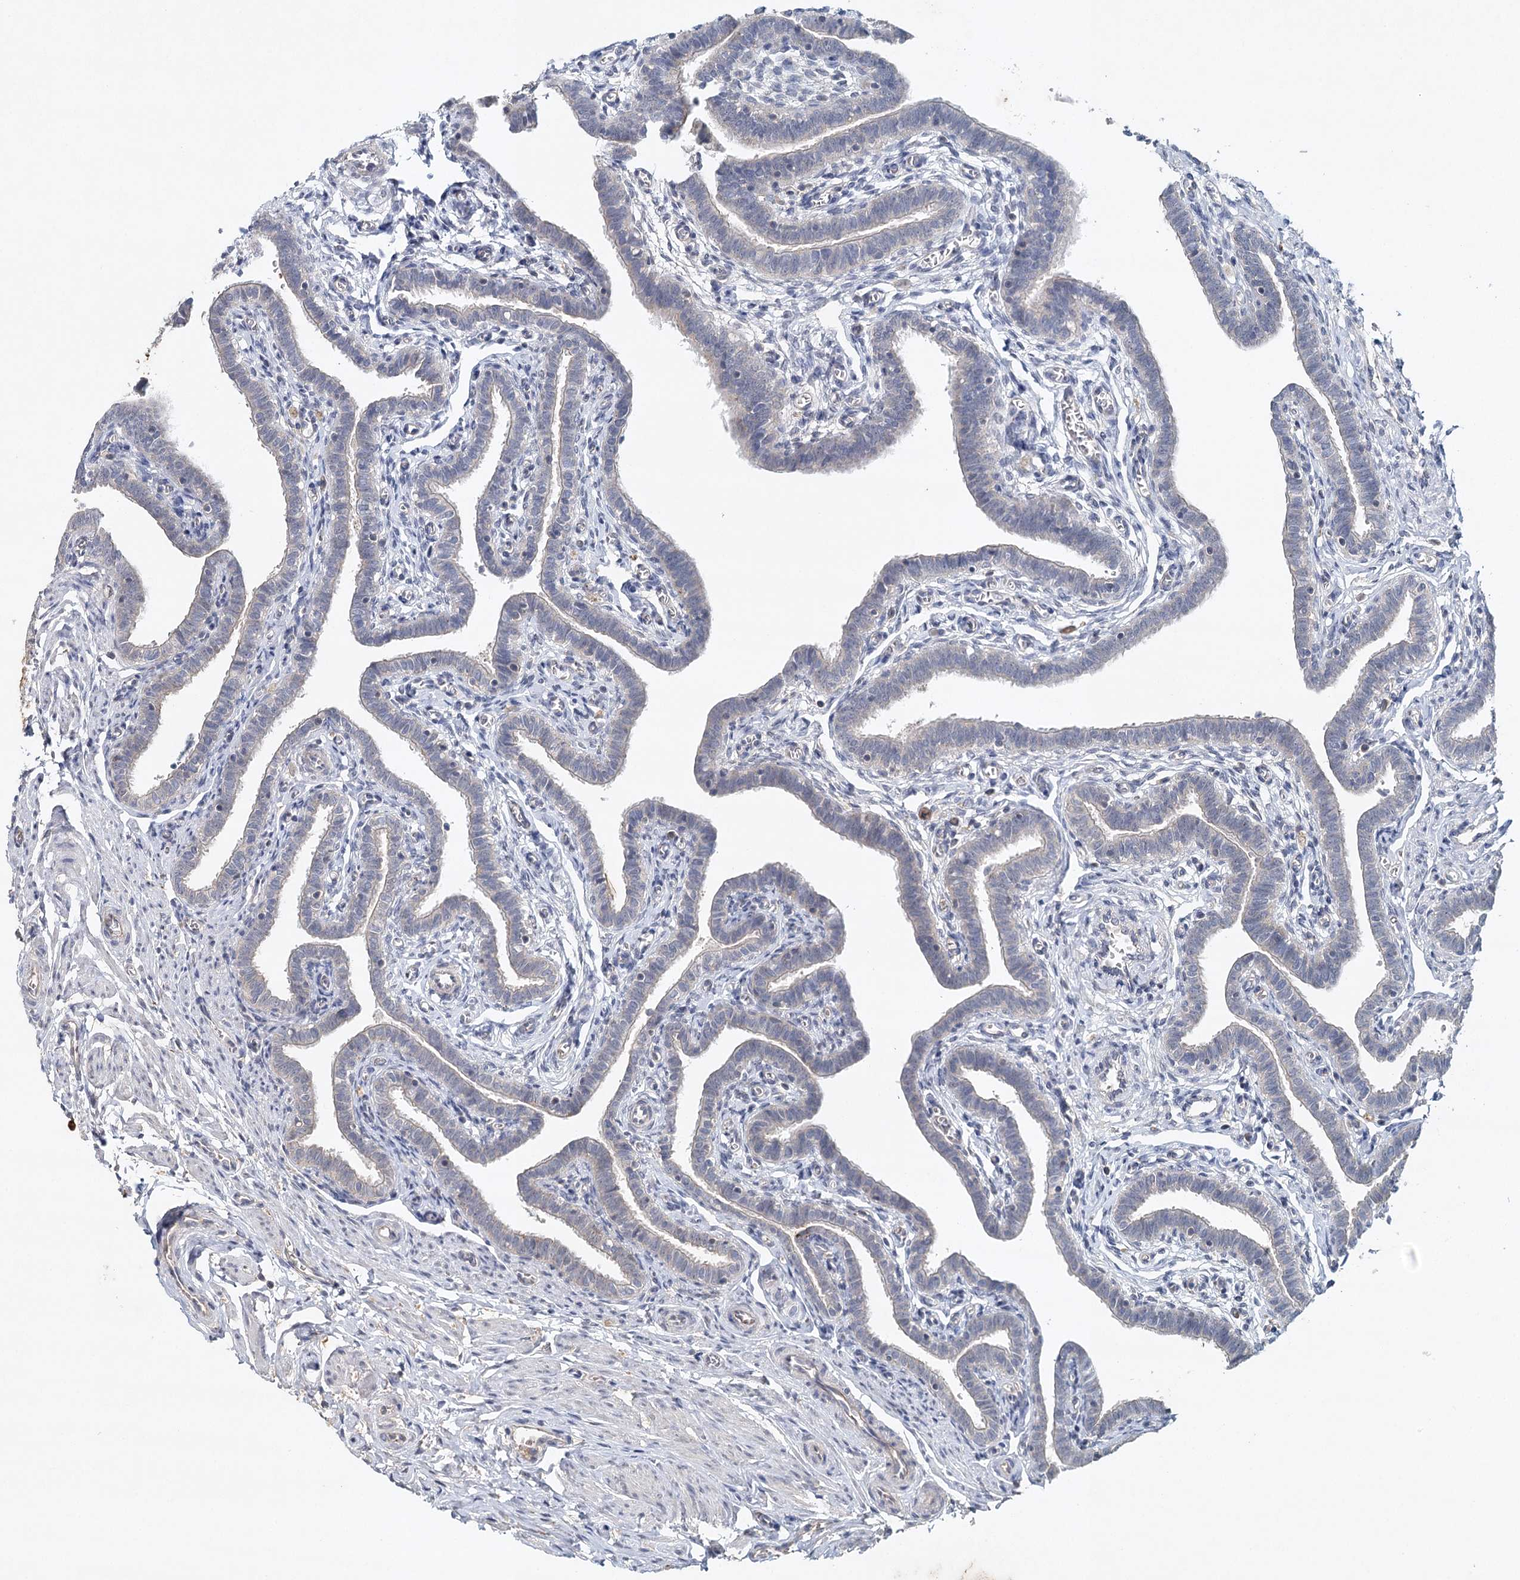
{"staining": {"intensity": "weak", "quantity": "<25%", "location": "cytoplasmic/membranous"}, "tissue": "fallopian tube", "cell_type": "Glandular cells", "image_type": "normal", "snomed": [{"axis": "morphology", "description": "Normal tissue, NOS"}, {"axis": "topography", "description": "Fallopian tube"}], "caption": "Immunohistochemistry of normal fallopian tube demonstrates no staining in glandular cells.", "gene": "SYNPO", "patient": {"sex": "female", "age": 36}}